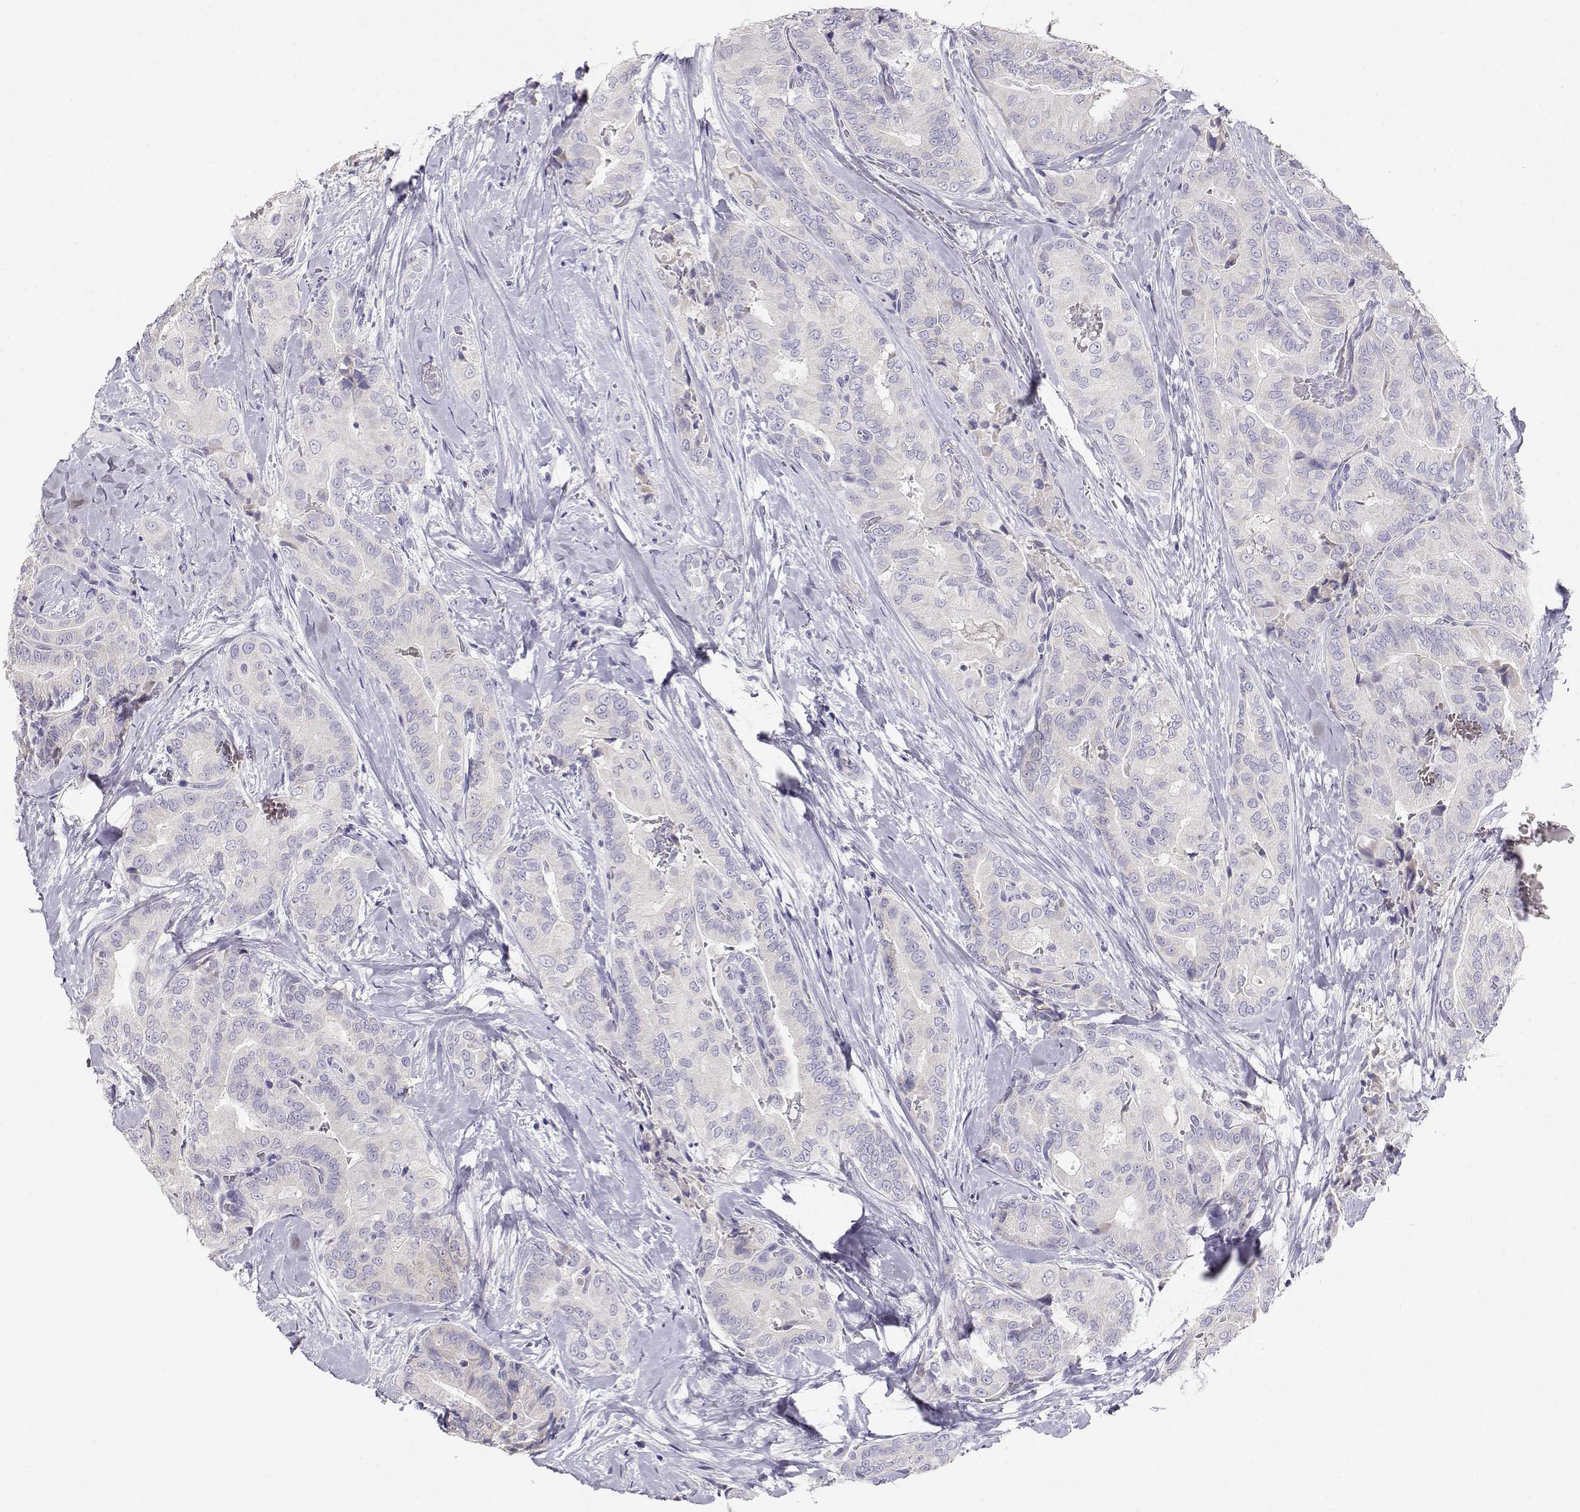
{"staining": {"intensity": "negative", "quantity": "none", "location": "none"}, "tissue": "thyroid cancer", "cell_type": "Tumor cells", "image_type": "cancer", "snomed": [{"axis": "morphology", "description": "Papillary adenocarcinoma, NOS"}, {"axis": "topography", "description": "Thyroid gland"}], "caption": "Immunohistochemical staining of thyroid papillary adenocarcinoma demonstrates no significant positivity in tumor cells.", "gene": "GPR174", "patient": {"sex": "male", "age": 61}}